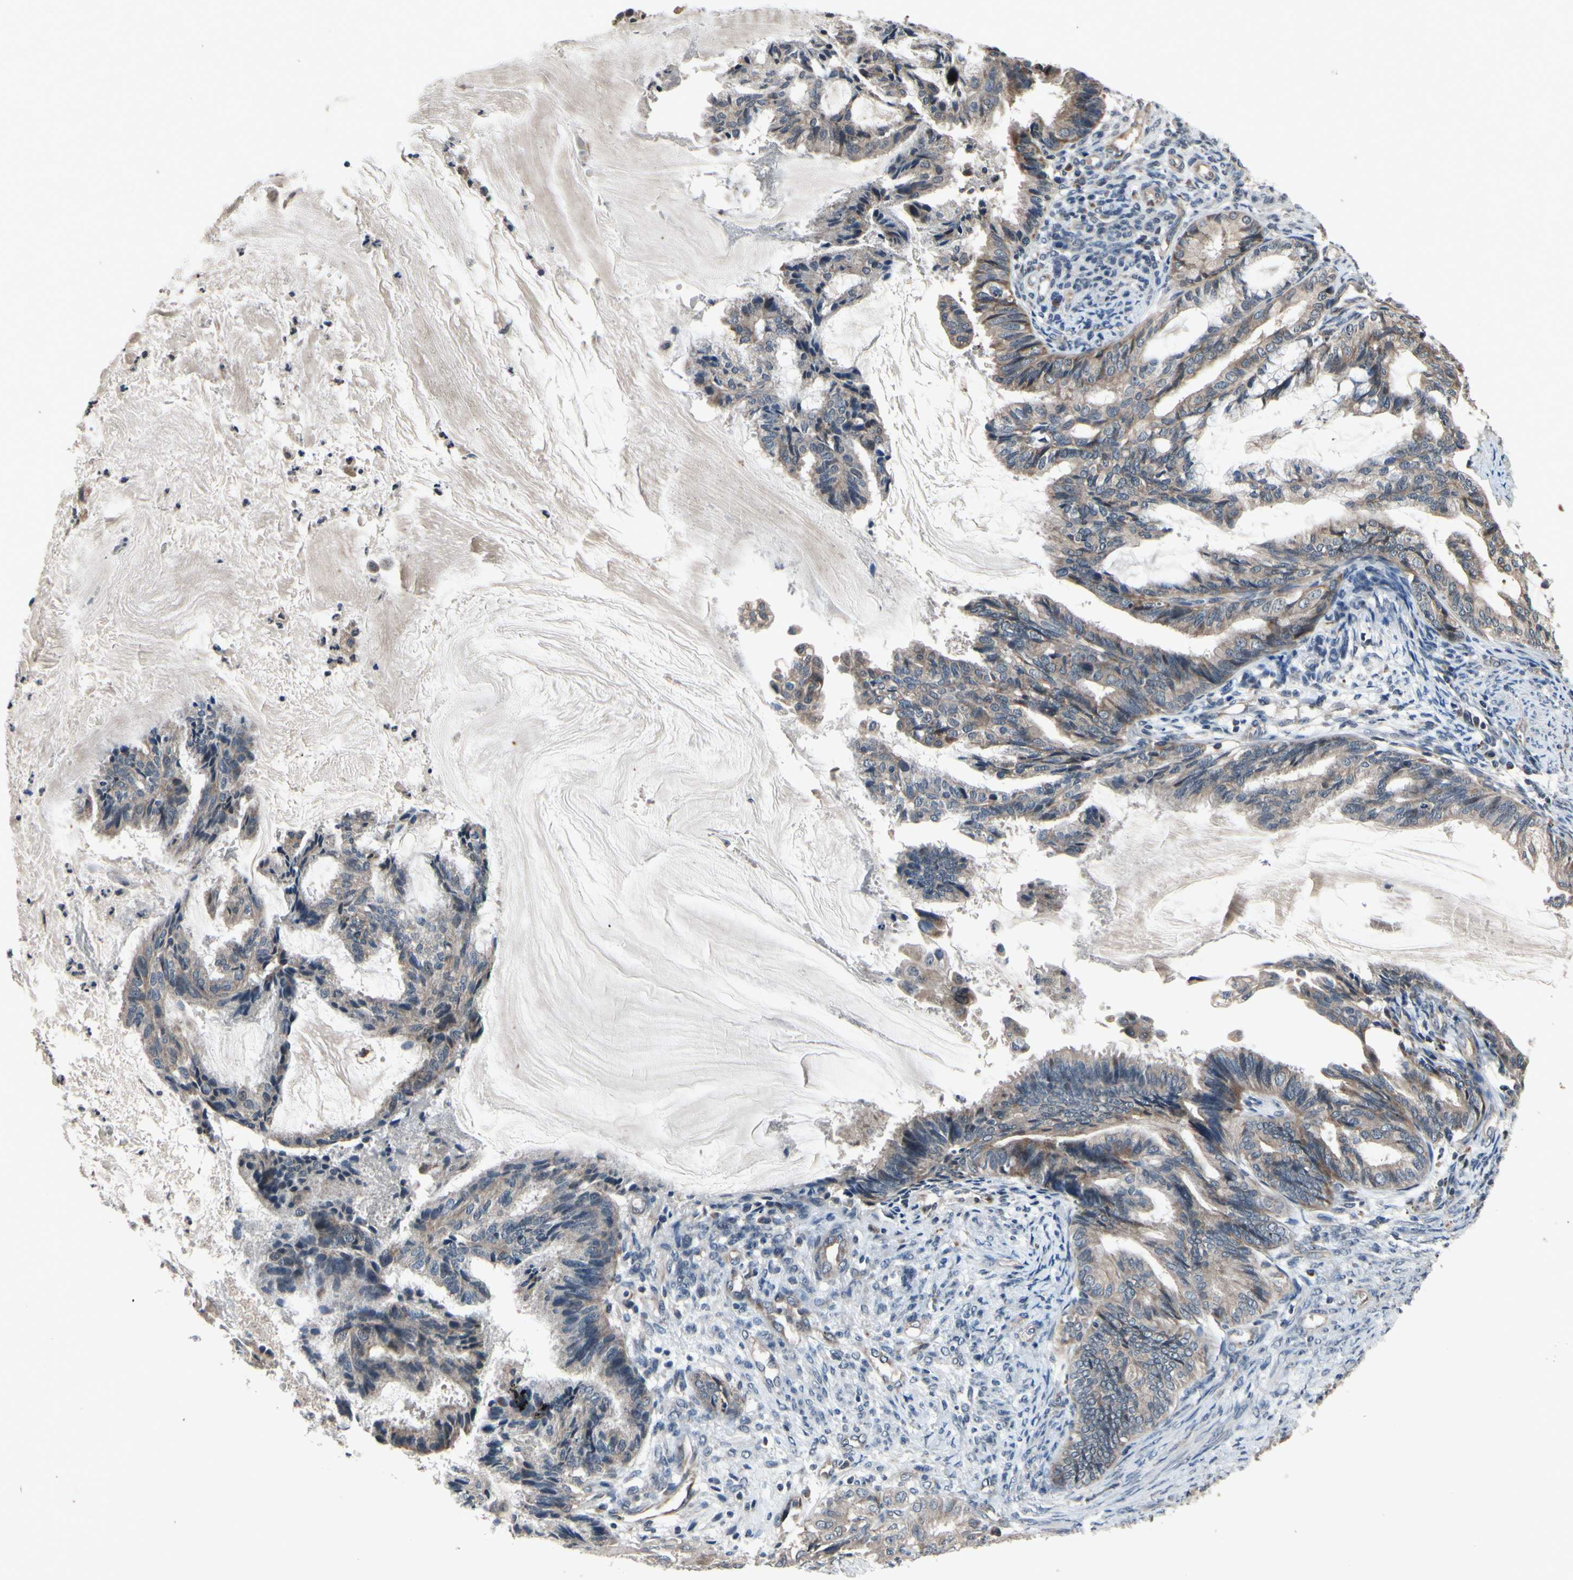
{"staining": {"intensity": "weak", "quantity": ">75%", "location": "cytoplasmic/membranous"}, "tissue": "endometrial cancer", "cell_type": "Tumor cells", "image_type": "cancer", "snomed": [{"axis": "morphology", "description": "Adenocarcinoma, NOS"}, {"axis": "topography", "description": "Endometrium"}], "caption": "Human endometrial adenocarcinoma stained with a brown dye displays weak cytoplasmic/membranous positive positivity in approximately >75% of tumor cells.", "gene": "MBTPS2", "patient": {"sex": "female", "age": 86}}